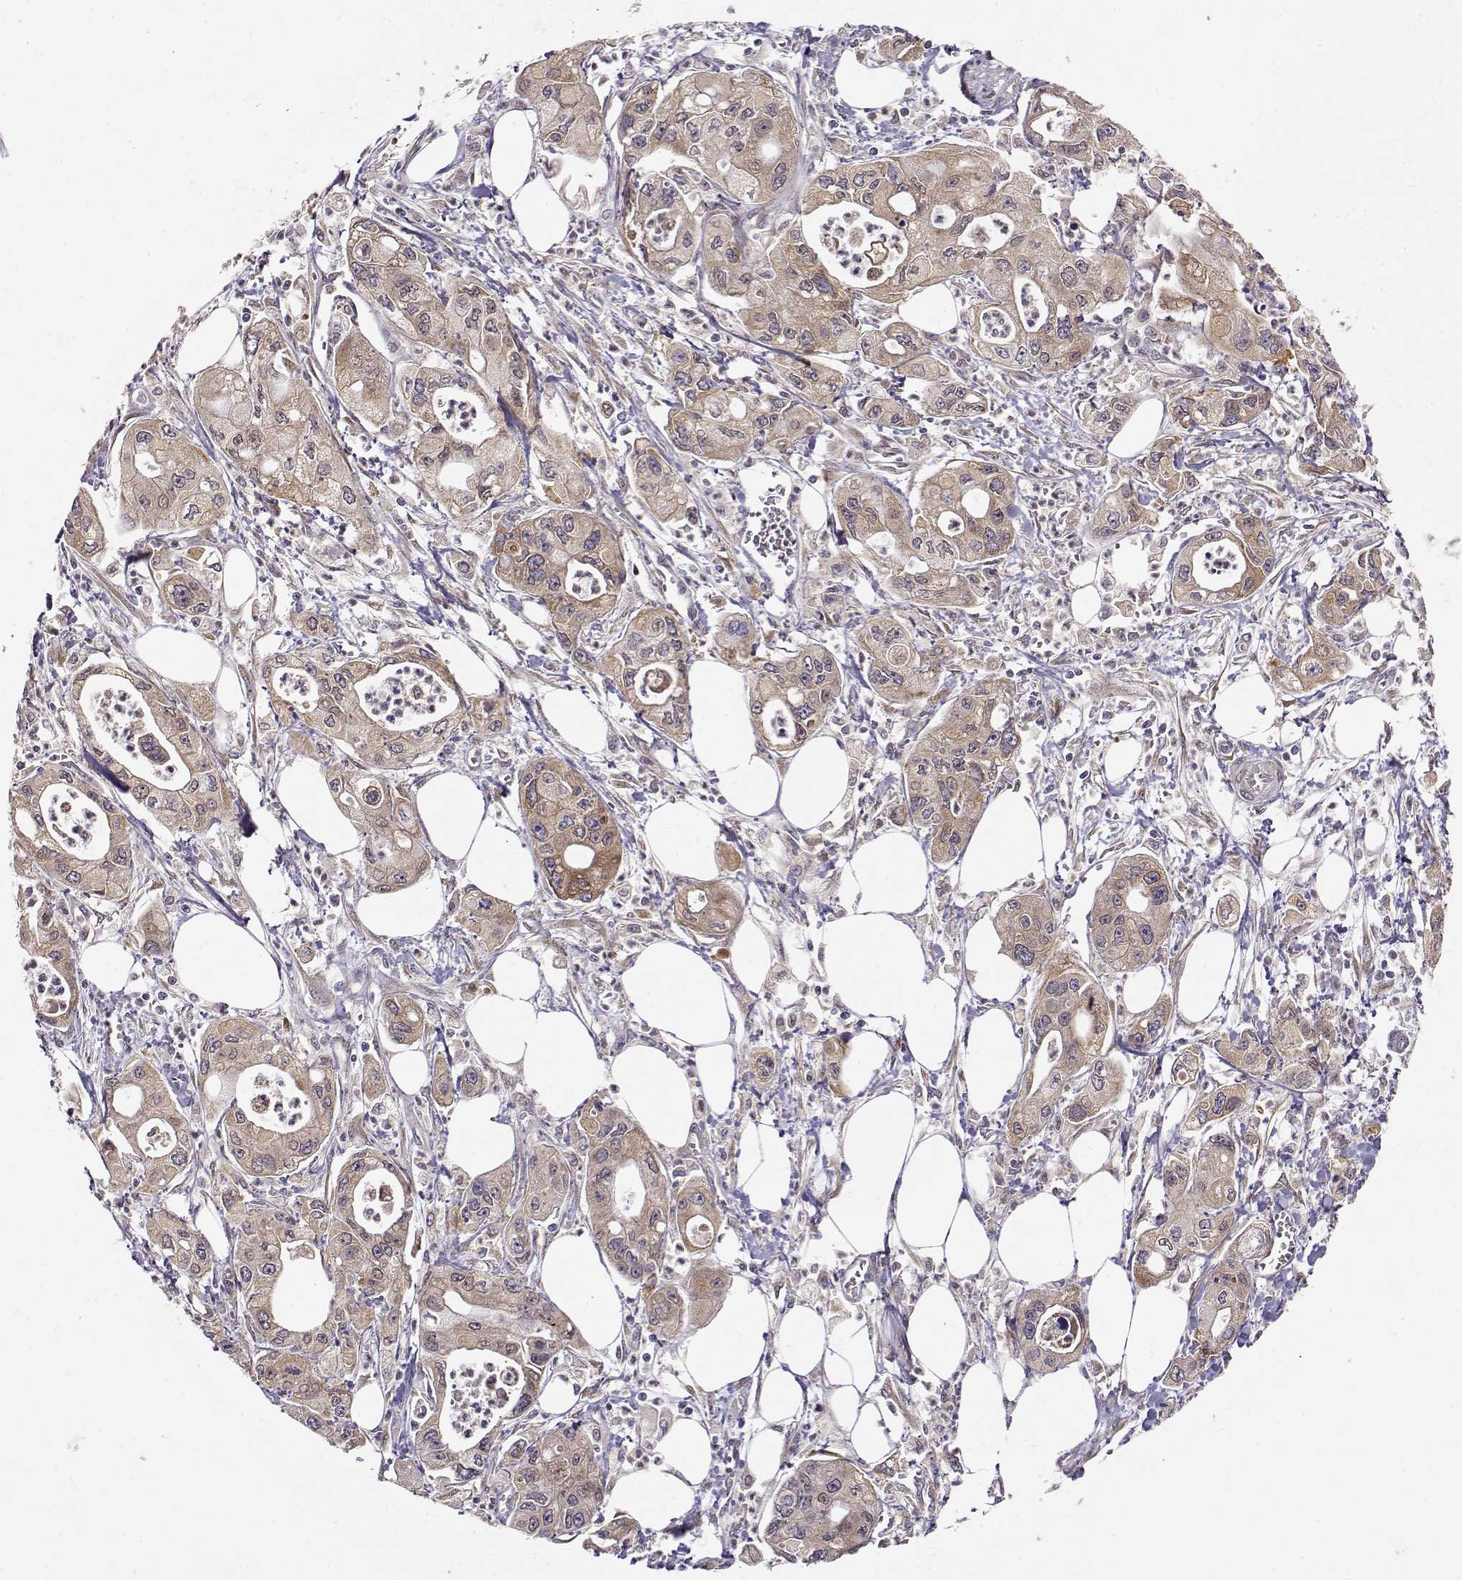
{"staining": {"intensity": "weak", "quantity": ">75%", "location": "cytoplasmic/membranous"}, "tissue": "pancreatic cancer", "cell_type": "Tumor cells", "image_type": "cancer", "snomed": [{"axis": "morphology", "description": "Adenocarcinoma, NOS"}, {"axis": "topography", "description": "Pancreas"}], "caption": "Approximately >75% of tumor cells in adenocarcinoma (pancreatic) display weak cytoplasmic/membranous protein expression as visualized by brown immunohistochemical staining.", "gene": "ERGIC2", "patient": {"sex": "male", "age": 70}}